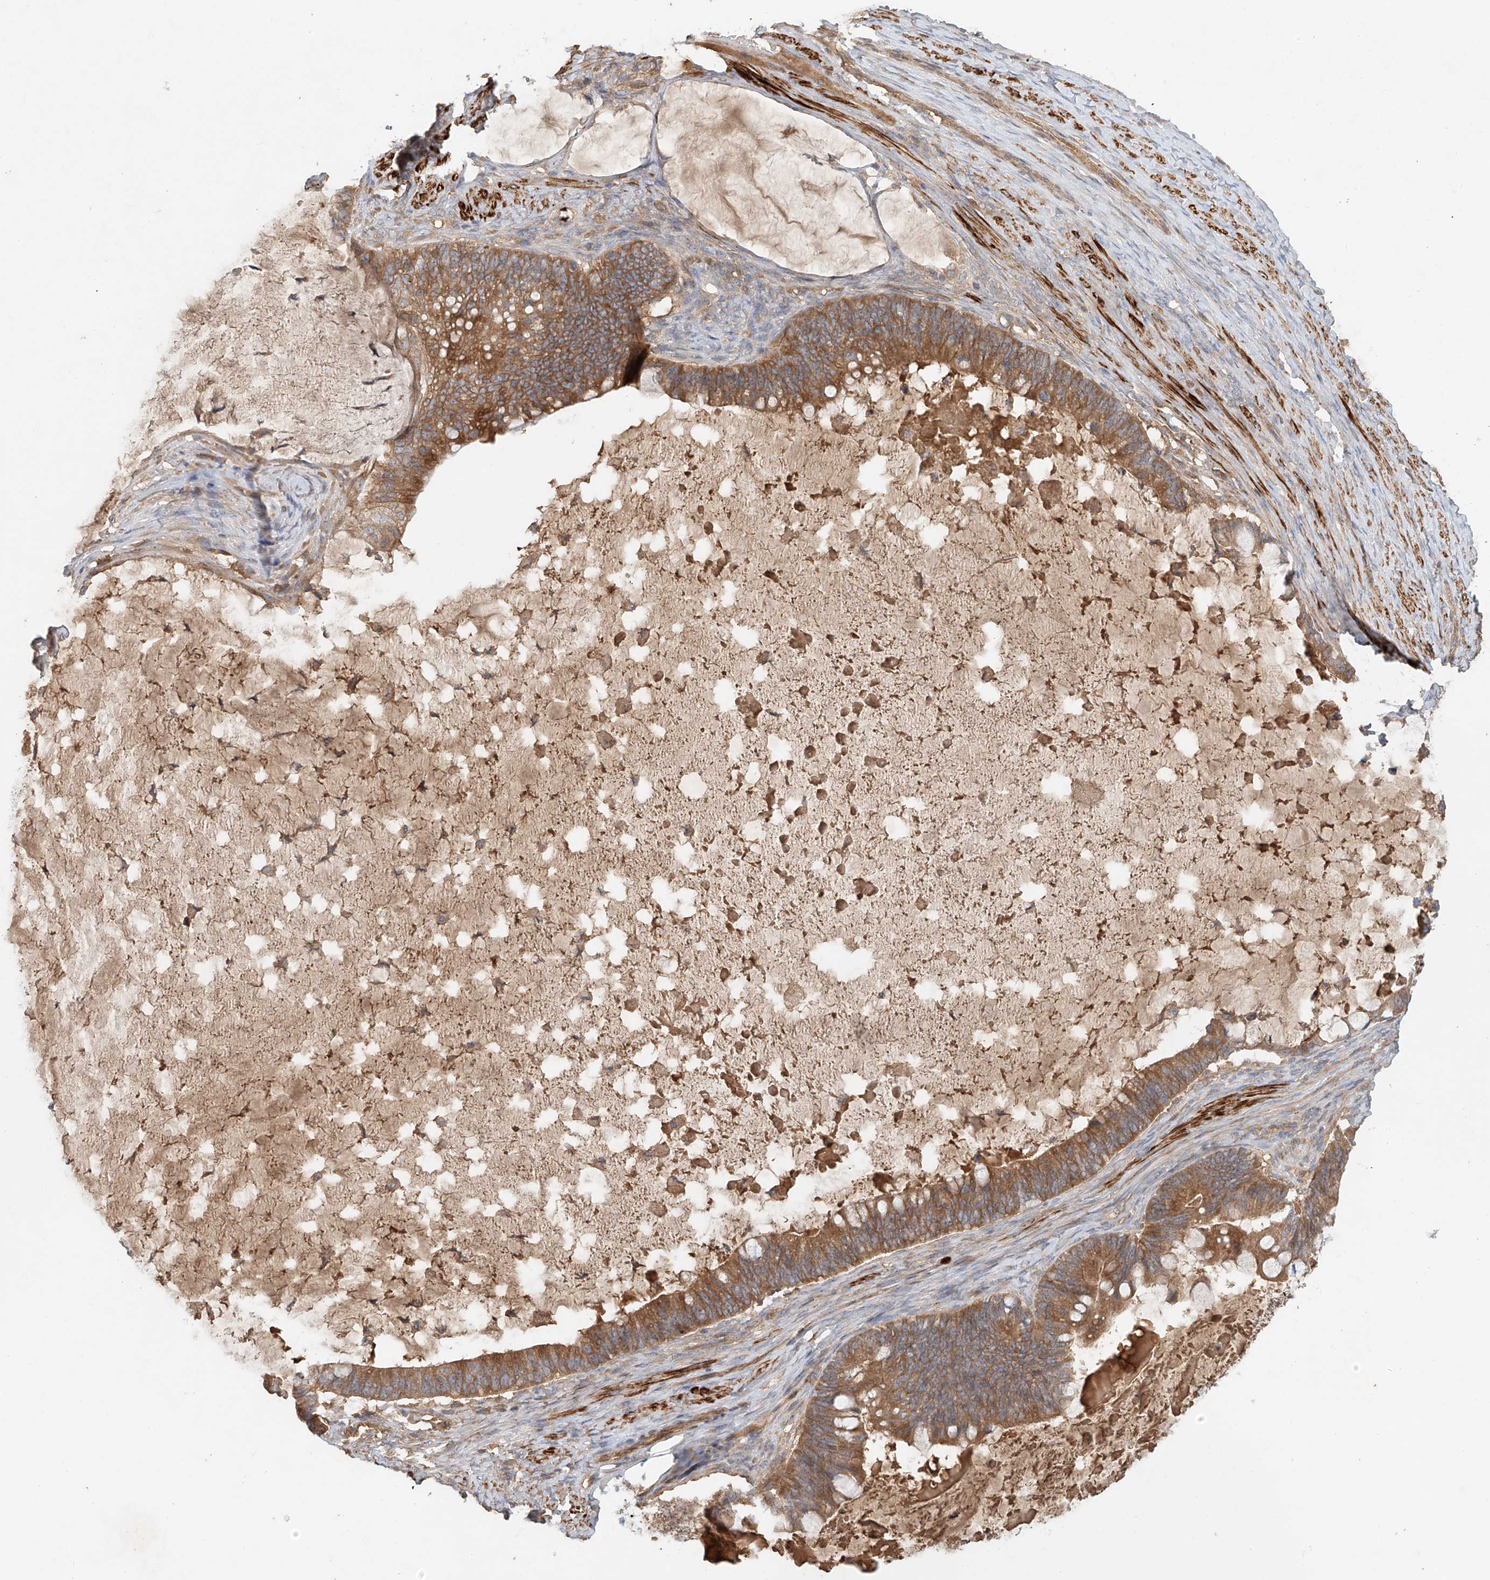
{"staining": {"intensity": "moderate", "quantity": ">75%", "location": "cytoplasmic/membranous"}, "tissue": "ovarian cancer", "cell_type": "Tumor cells", "image_type": "cancer", "snomed": [{"axis": "morphology", "description": "Cystadenocarcinoma, mucinous, NOS"}, {"axis": "topography", "description": "Ovary"}], "caption": "Mucinous cystadenocarcinoma (ovarian) stained with a brown dye shows moderate cytoplasmic/membranous positive expression in about >75% of tumor cells.", "gene": "LYRM9", "patient": {"sex": "female", "age": 61}}